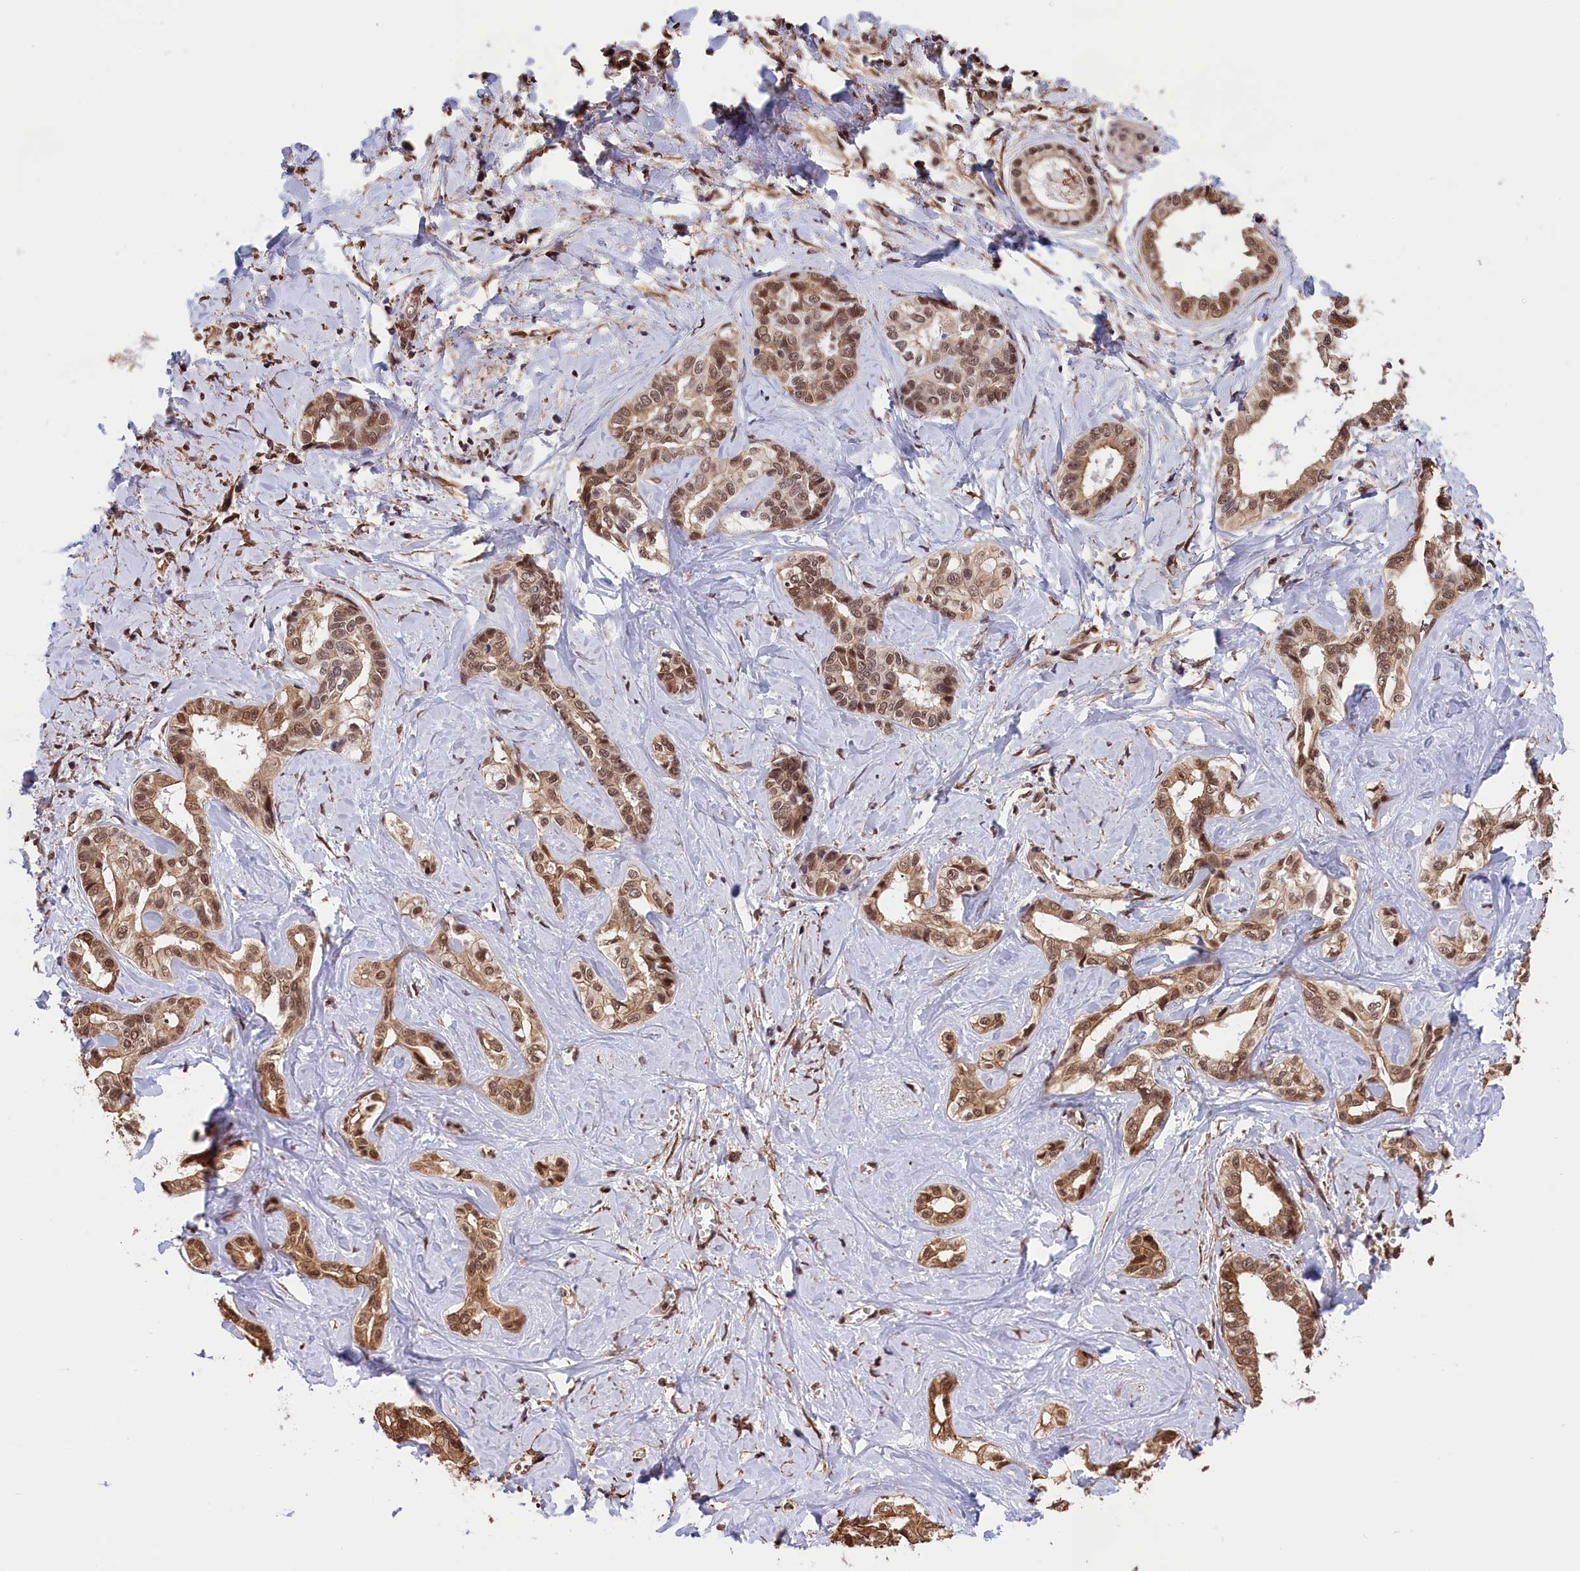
{"staining": {"intensity": "moderate", "quantity": ">75%", "location": "cytoplasmic/membranous,nuclear"}, "tissue": "liver cancer", "cell_type": "Tumor cells", "image_type": "cancer", "snomed": [{"axis": "morphology", "description": "Cholangiocarcinoma"}, {"axis": "topography", "description": "Liver"}], "caption": "The photomicrograph reveals a brown stain indicating the presence of a protein in the cytoplasmic/membranous and nuclear of tumor cells in liver cholangiocarcinoma.", "gene": "ZC3H4", "patient": {"sex": "female", "age": 77}}